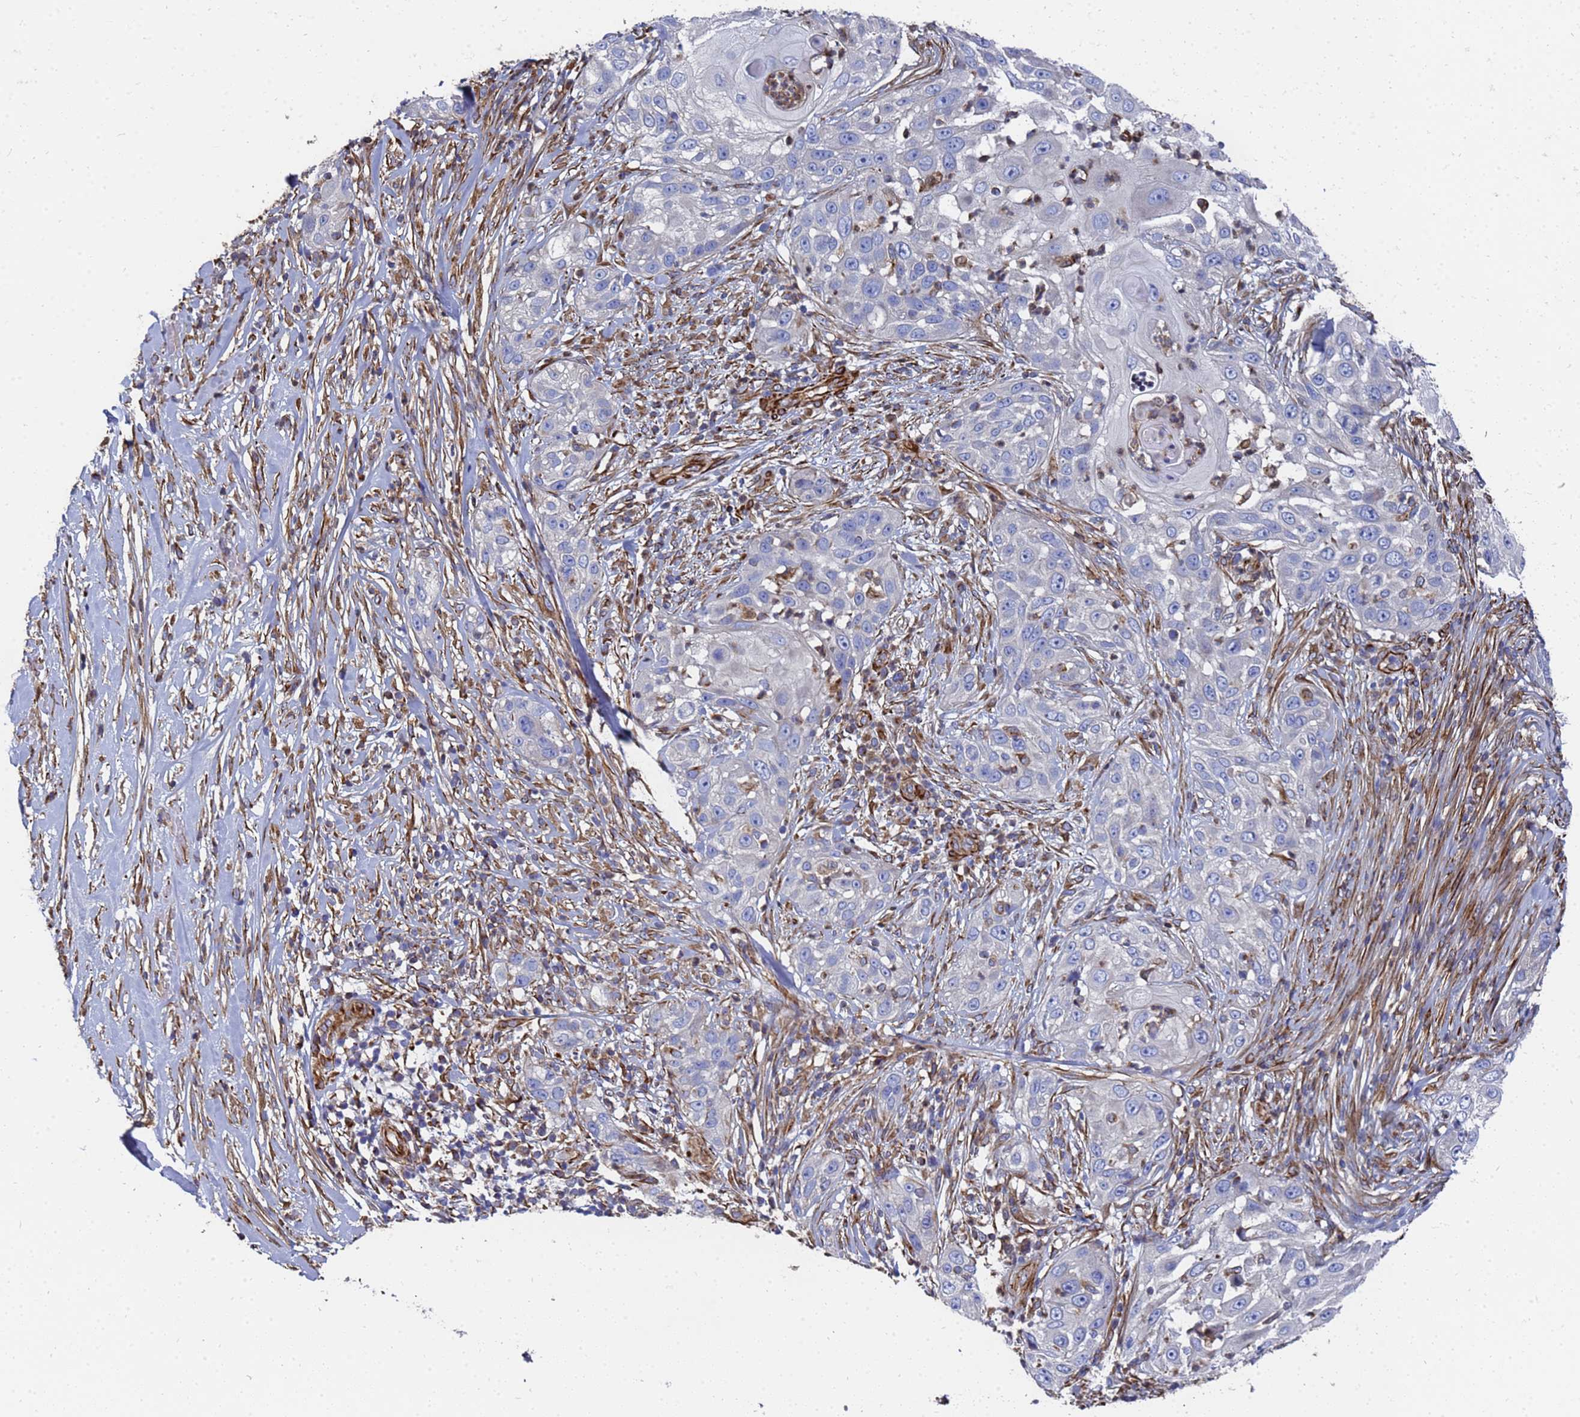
{"staining": {"intensity": "negative", "quantity": "none", "location": "none"}, "tissue": "skin cancer", "cell_type": "Tumor cells", "image_type": "cancer", "snomed": [{"axis": "morphology", "description": "Squamous cell carcinoma, NOS"}, {"axis": "topography", "description": "Skin"}], "caption": "Immunohistochemical staining of skin cancer demonstrates no significant staining in tumor cells.", "gene": "SYT13", "patient": {"sex": "female", "age": 44}}